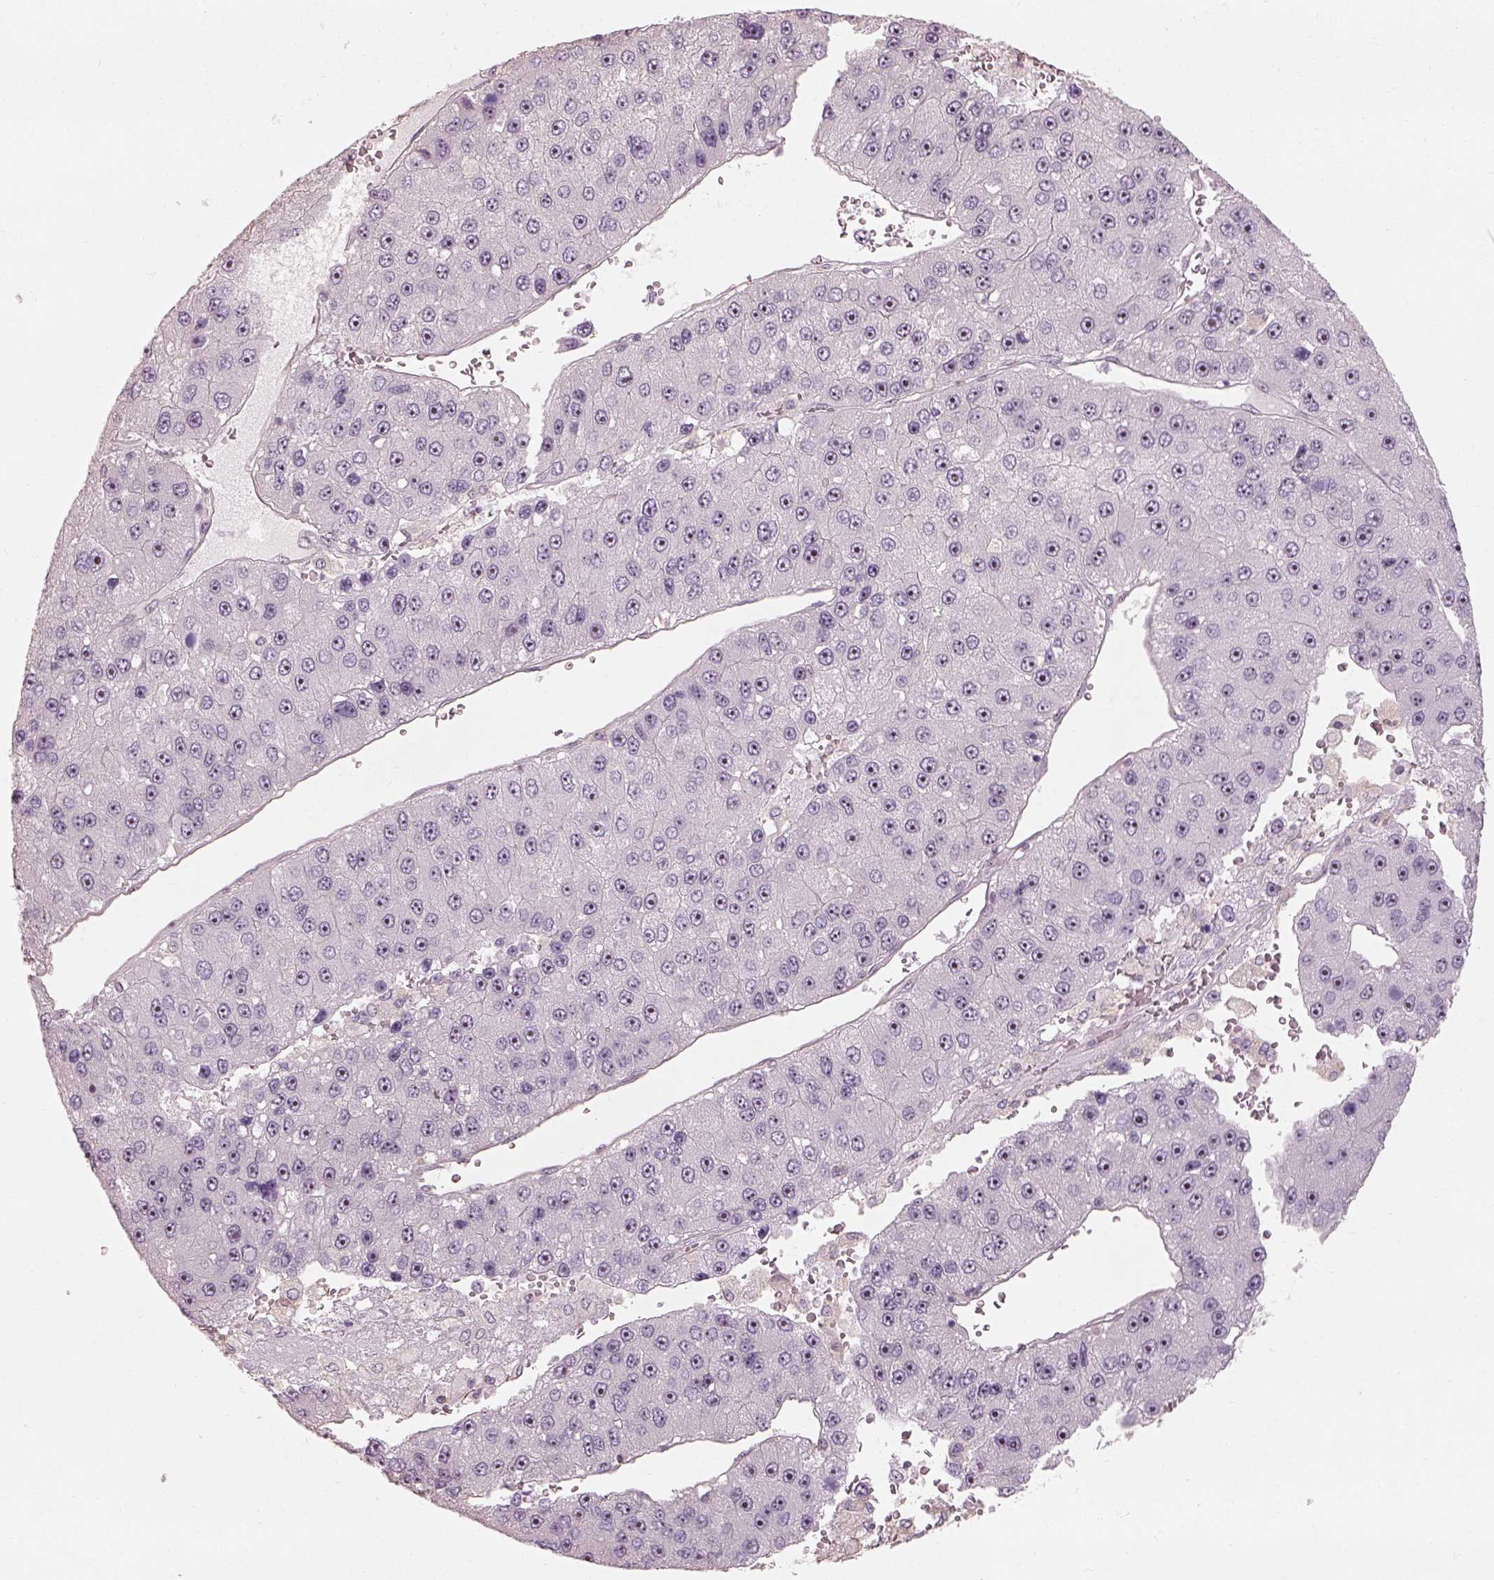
{"staining": {"intensity": "negative", "quantity": "none", "location": "none"}, "tissue": "liver cancer", "cell_type": "Tumor cells", "image_type": "cancer", "snomed": [{"axis": "morphology", "description": "Carcinoma, Hepatocellular, NOS"}, {"axis": "topography", "description": "Liver"}], "caption": "This is an IHC histopathology image of liver cancer (hepatocellular carcinoma). There is no staining in tumor cells.", "gene": "CDS1", "patient": {"sex": "female", "age": 73}}